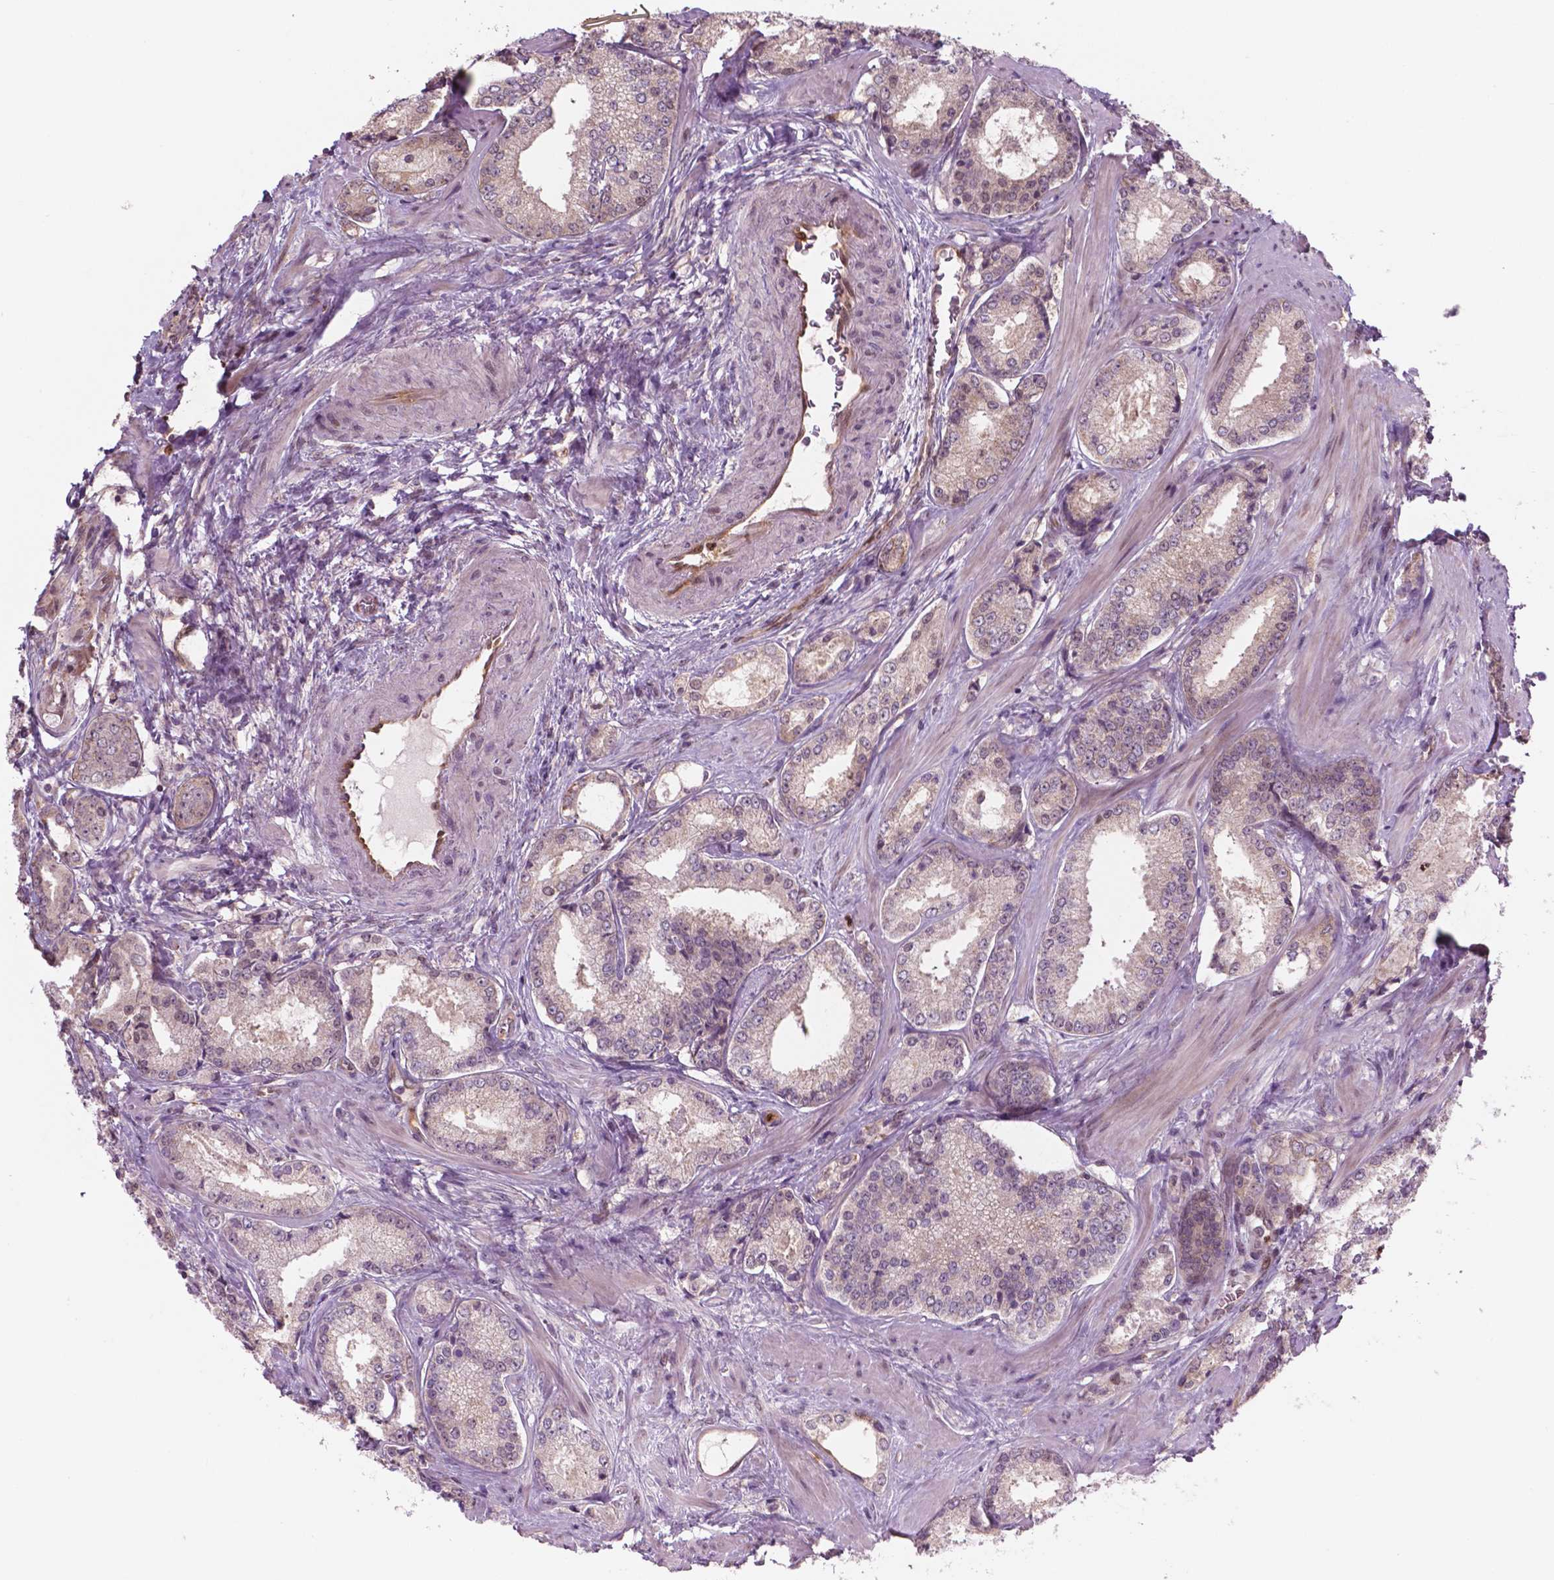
{"staining": {"intensity": "negative", "quantity": "none", "location": "none"}, "tissue": "prostate cancer", "cell_type": "Tumor cells", "image_type": "cancer", "snomed": [{"axis": "morphology", "description": "Adenocarcinoma, Low grade"}, {"axis": "topography", "description": "Prostate"}], "caption": "Immunohistochemical staining of adenocarcinoma (low-grade) (prostate) shows no significant positivity in tumor cells.", "gene": "NFAT5", "patient": {"sex": "male", "age": 56}}